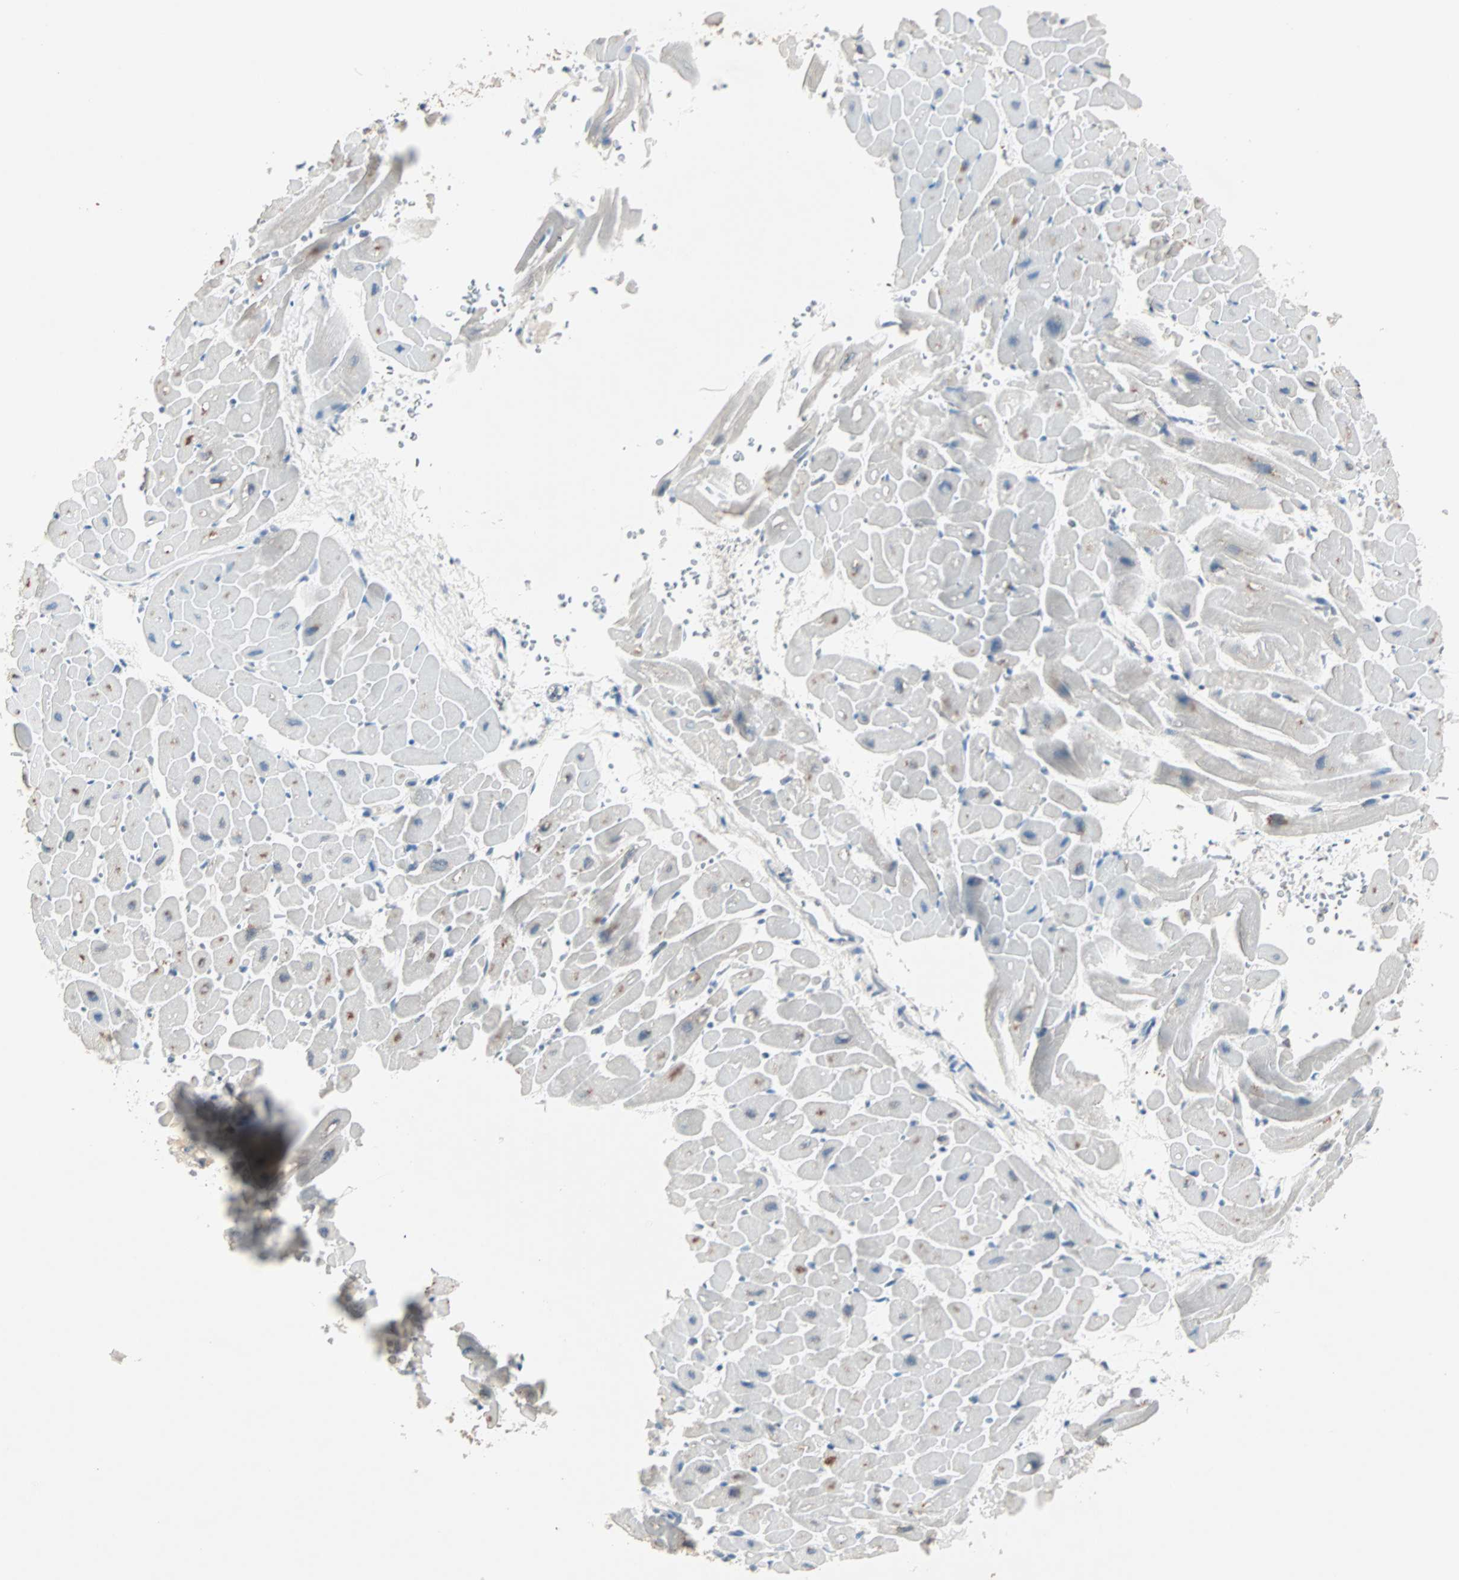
{"staining": {"intensity": "negative", "quantity": "none", "location": "none"}, "tissue": "heart muscle", "cell_type": "Cardiomyocytes", "image_type": "normal", "snomed": [{"axis": "morphology", "description": "Normal tissue, NOS"}, {"axis": "topography", "description": "Heart"}], "caption": "This is a photomicrograph of immunohistochemistry staining of normal heart muscle, which shows no expression in cardiomyocytes. (Brightfield microscopy of DAB immunohistochemistry at high magnification).", "gene": "CCNE2", "patient": {"sex": "male", "age": 45}}